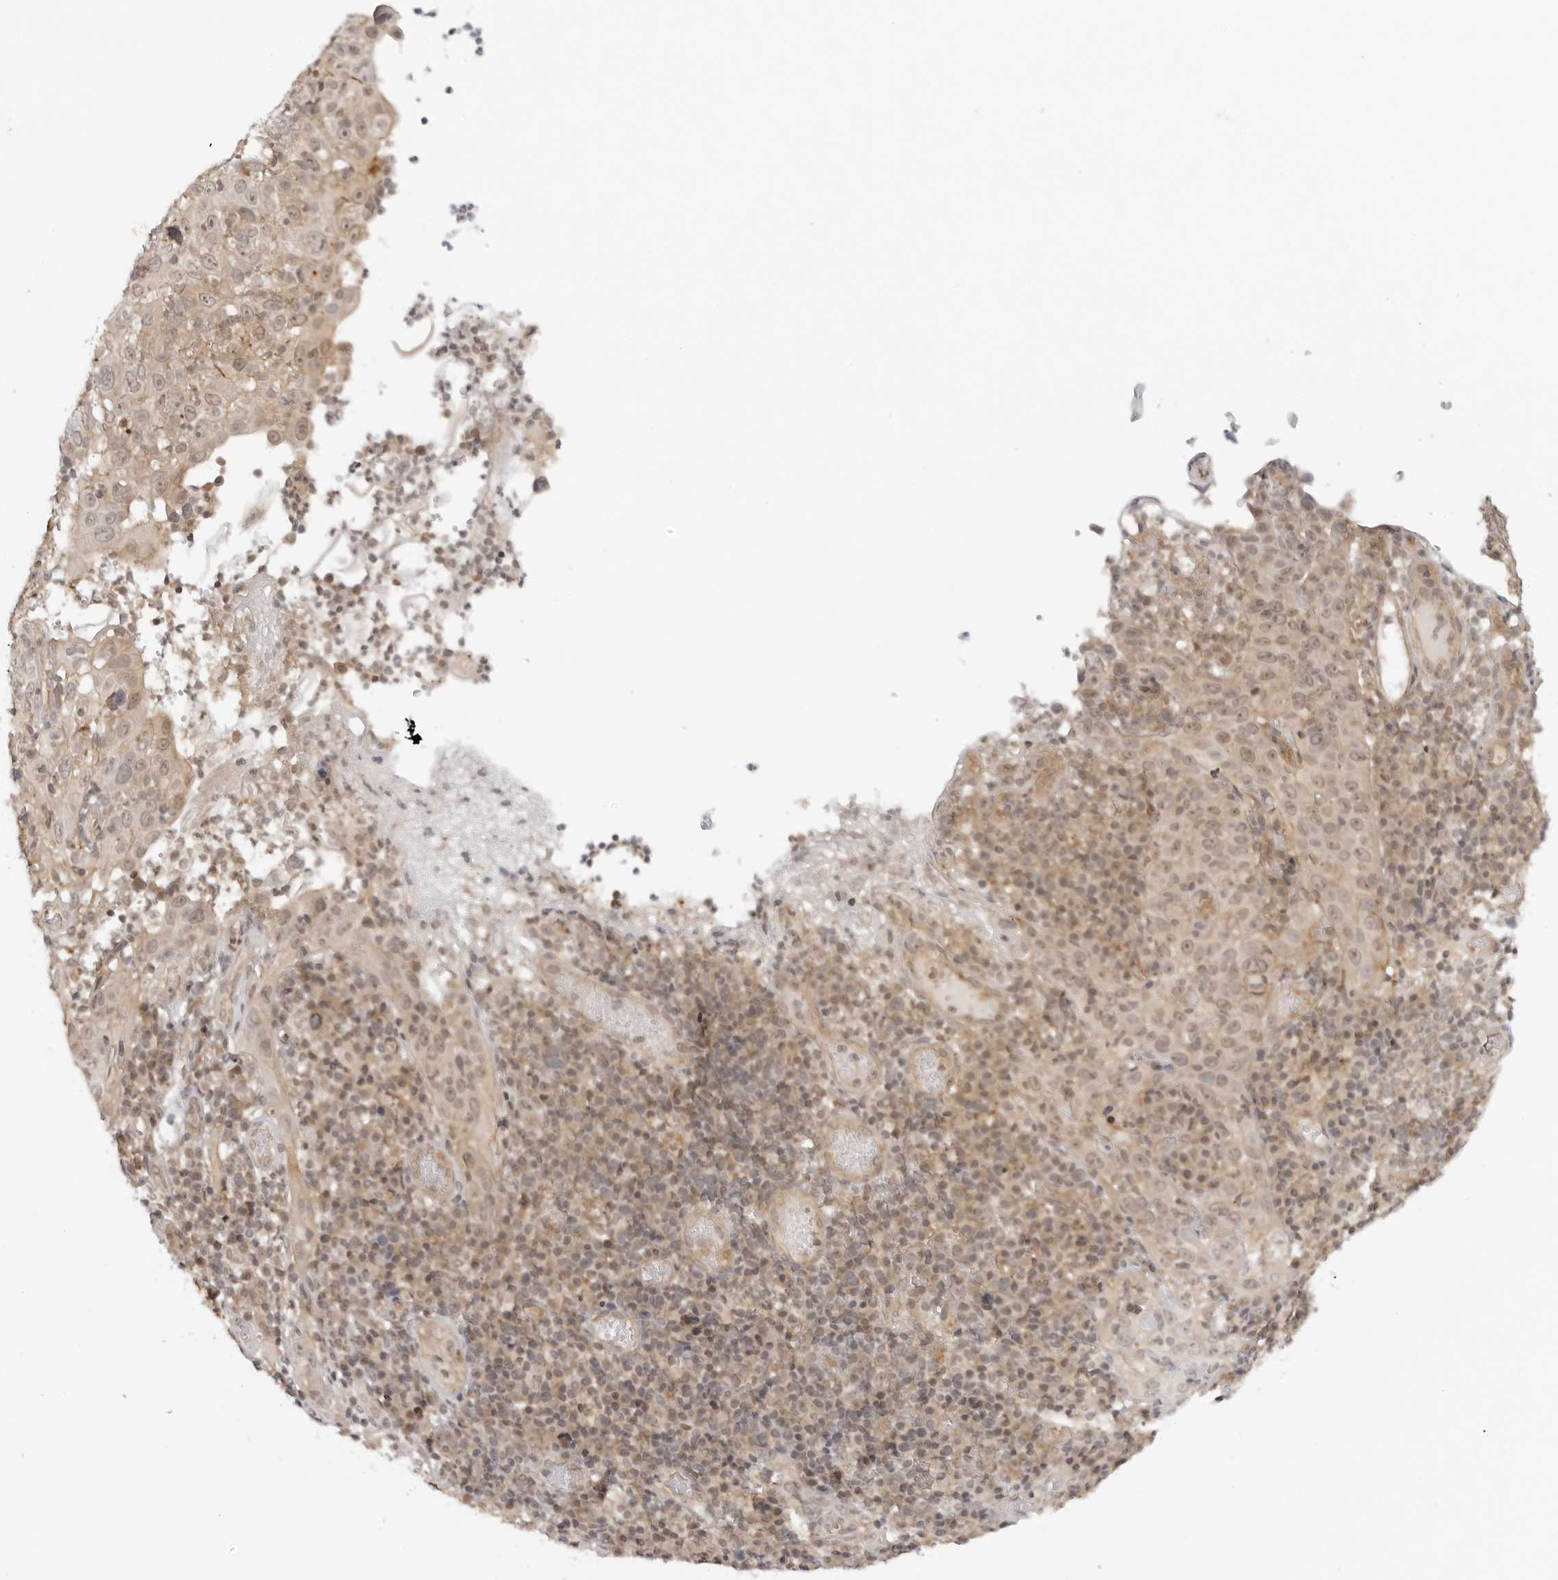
{"staining": {"intensity": "weak", "quantity": ">75%", "location": "cytoplasmic/membranous,nuclear"}, "tissue": "cervical cancer", "cell_type": "Tumor cells", "image_type": "cancer", "snomed": [{"axis": "morphology", "description": "Squamous cell carcinoma, NOS"}, {"axis": "topography", "description": "Cervix"}], "caption": "Squamous cell carcinoma (cervical) stained with a protein marker demonstrates weak staining in tumor cells.", "gene": "MAP2K5", "patient": {"sex": "female", "age": 46}}